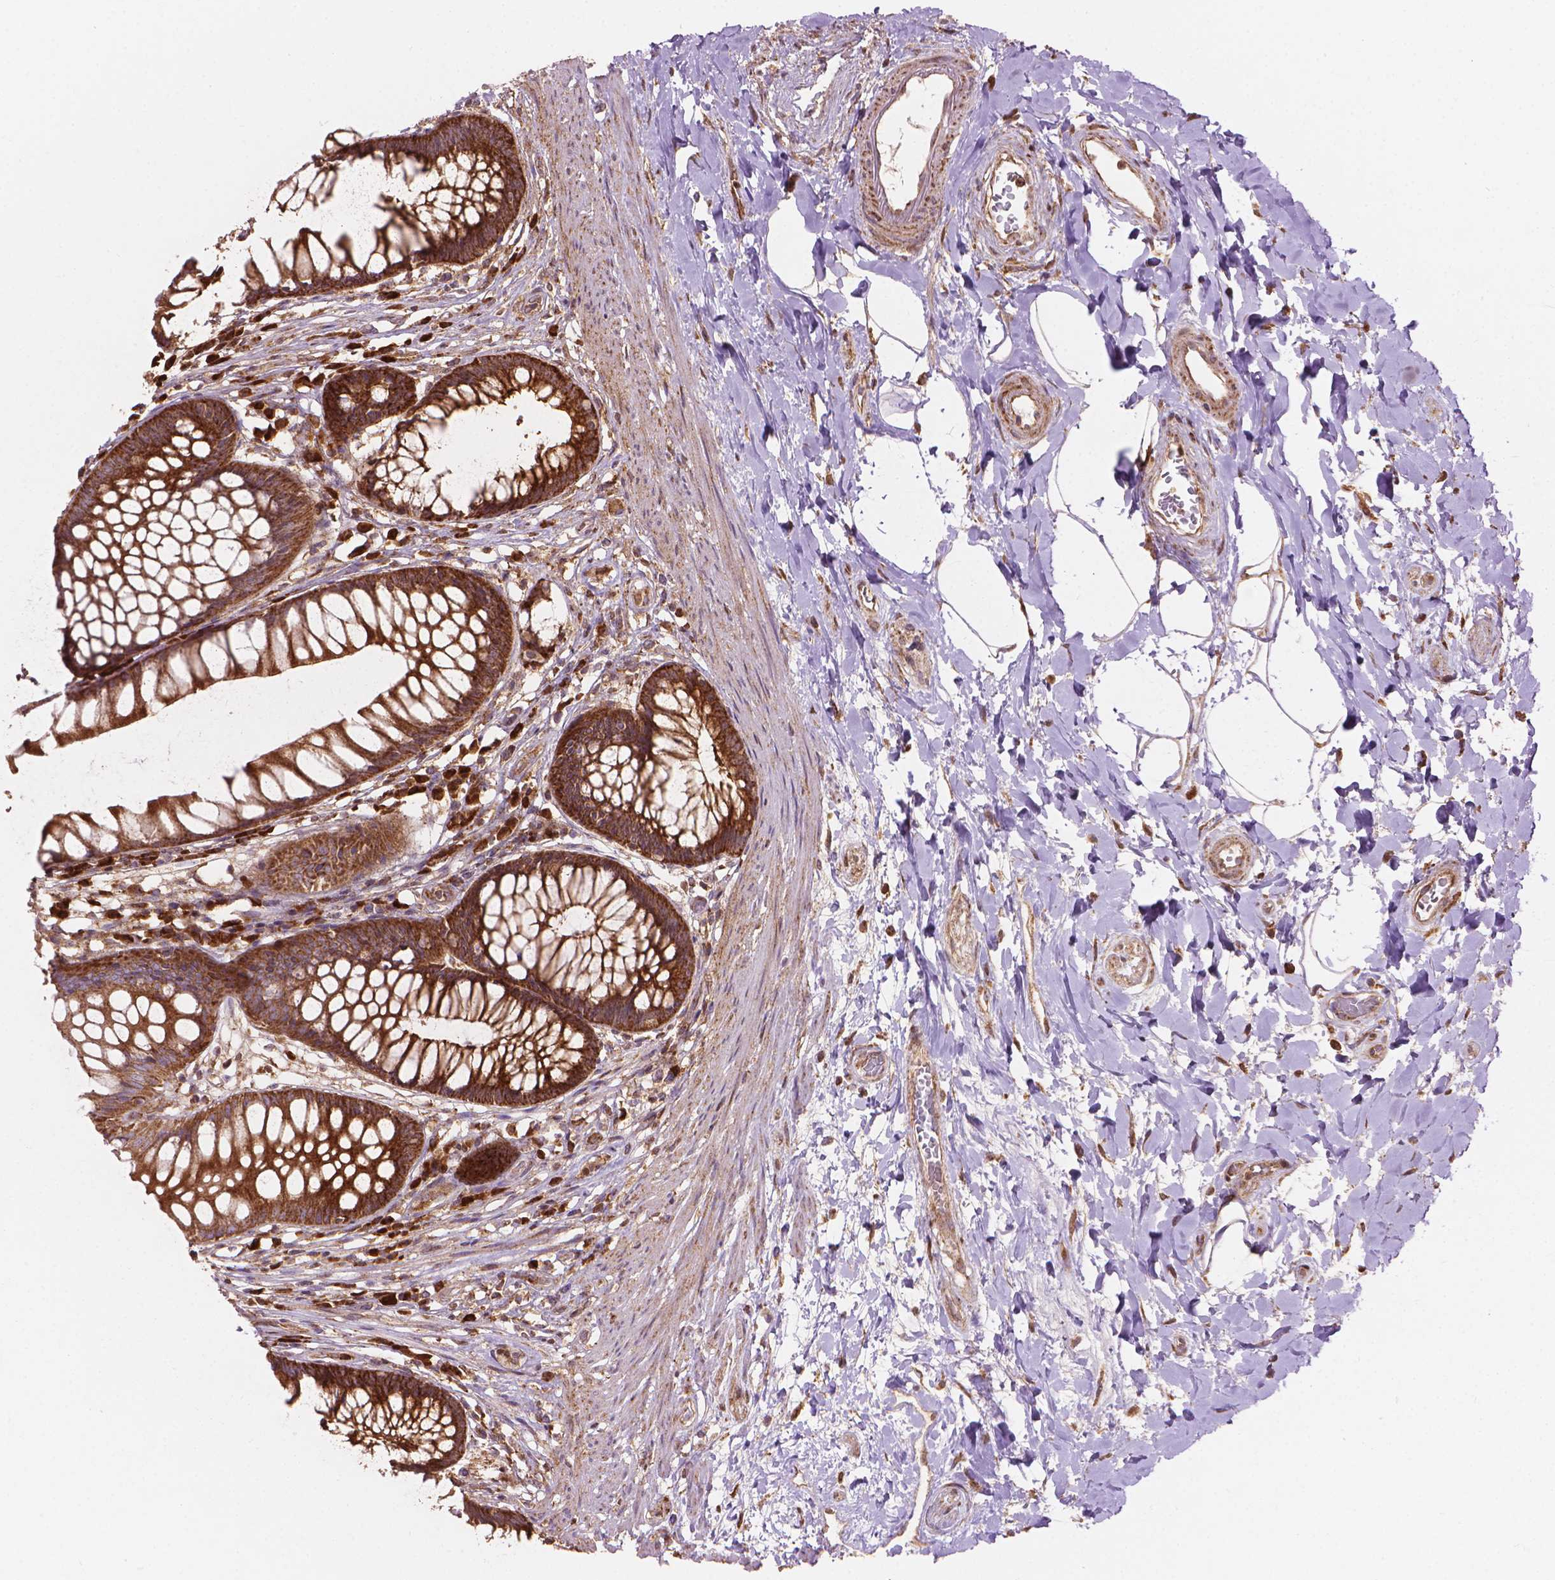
{"staining": {"intensity": "moderate", "quantity": ">75%", "location": "cytoplasmic/membranous"}, "tissue": "rectum", "cell_type": "Glandular cells", "image_type": "normal", "snomed": [{"axis": "morphology", "description": "Normal tissue, NOS"}, {"axis": "topography", "description": "Smooth muscle"}, {"axis": "topography", "description": "Rectum"}], "caption": "Rectum stained for a protein (brown) exhibits moderate cytoplasmic/membranous positive staining in approximately >75% of glandular cells.", "gene": "VARS2", "patient": {"sex": "male", "age": 53}}